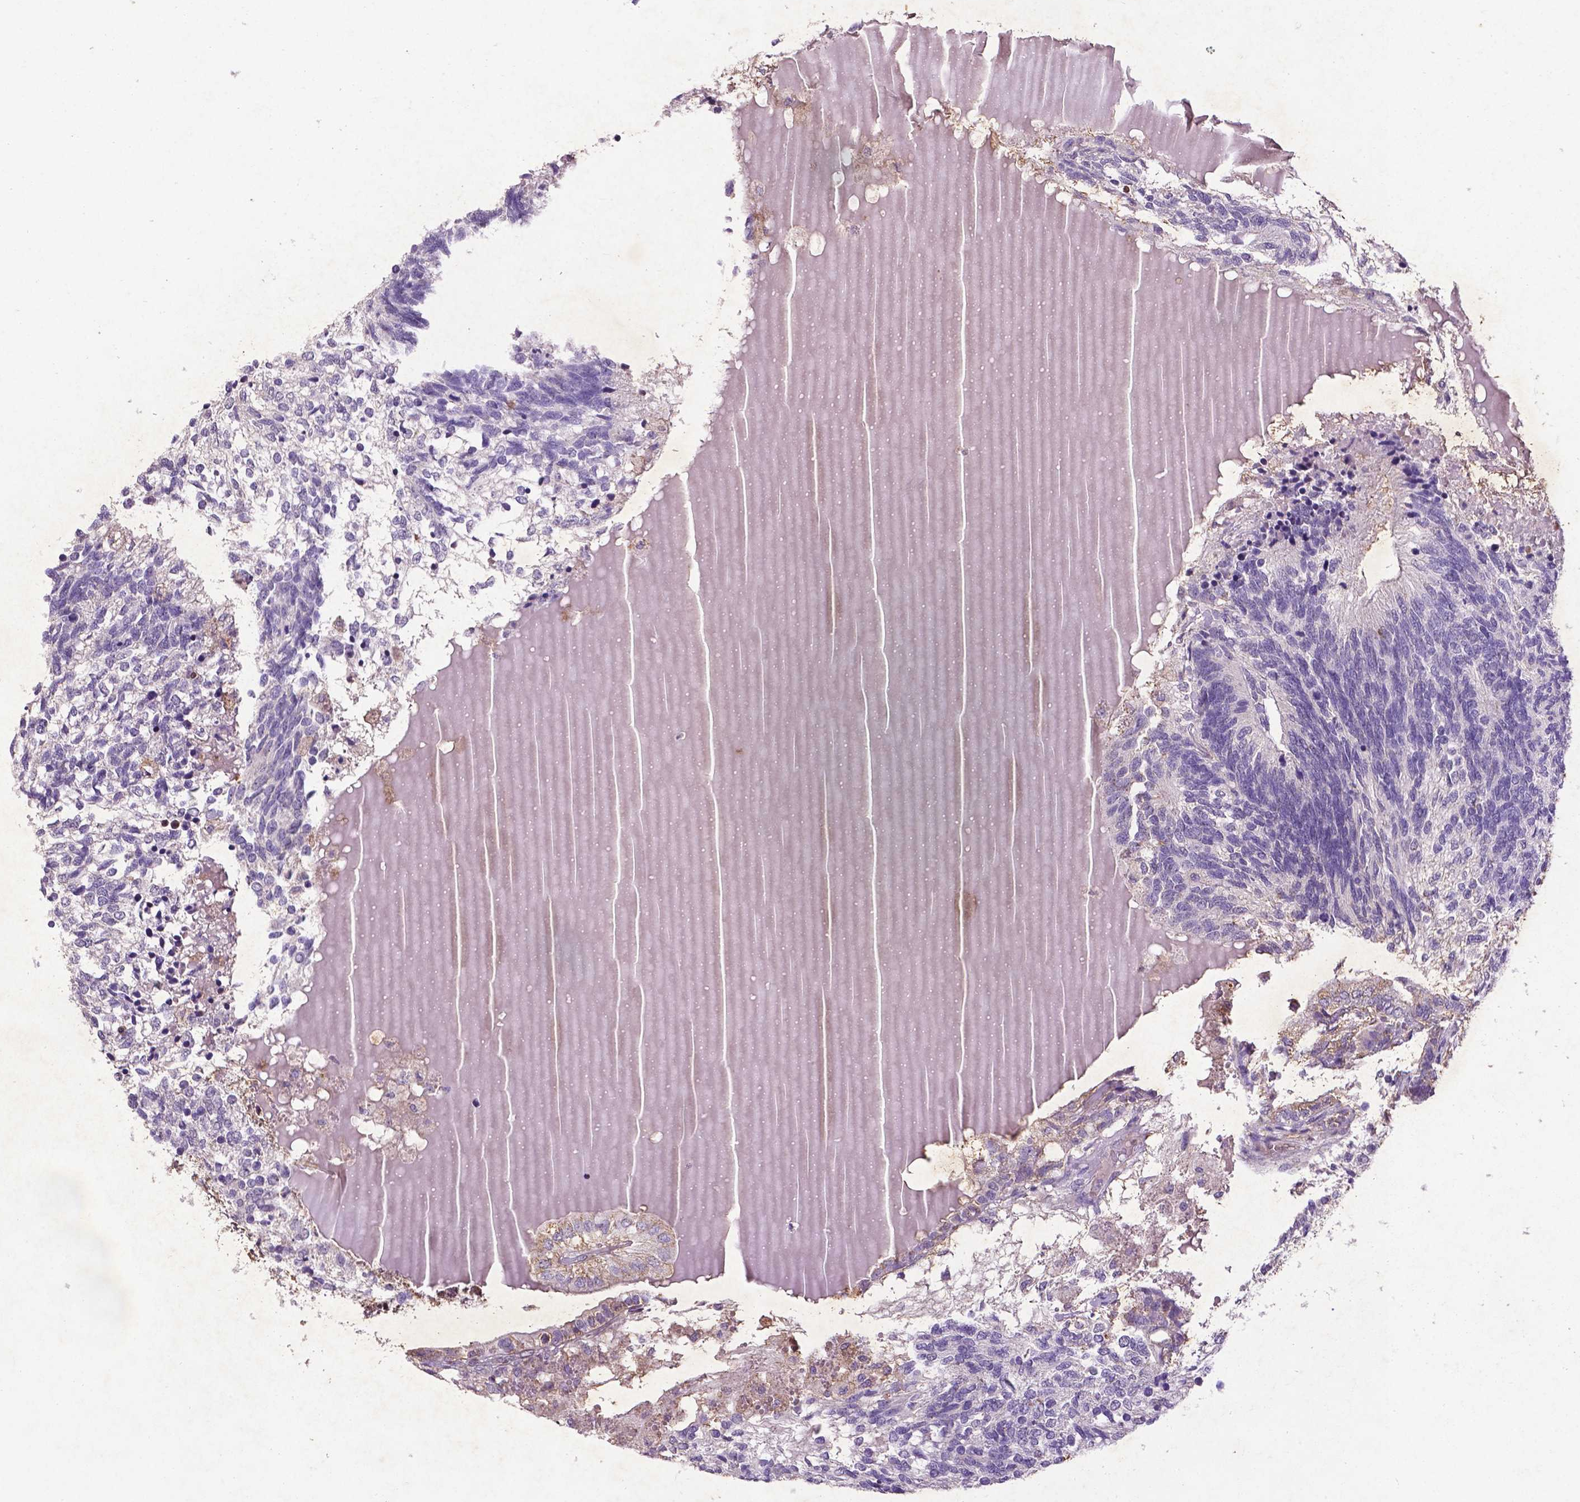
{"staining": {"intensity": "negative", "quantity": "none", "location": "none"}, "tissue": "testis cancer", "cell_type": "Tumor cells", "image_type": "cancer", "snomed": [{"axis": "morphology", "description": "Seminoma, NOS"}, {"axis": "morphology", "description": "Carcinoma, Embryonal, NOS"}, {"axis": "topography", "description": "Testis"}], "caption": "IHC of human testis embryonal carcinoma reveals no positivity in tumor cells.", "gene": "RRAS", "patient": {"sex": "male", "age": 41}}